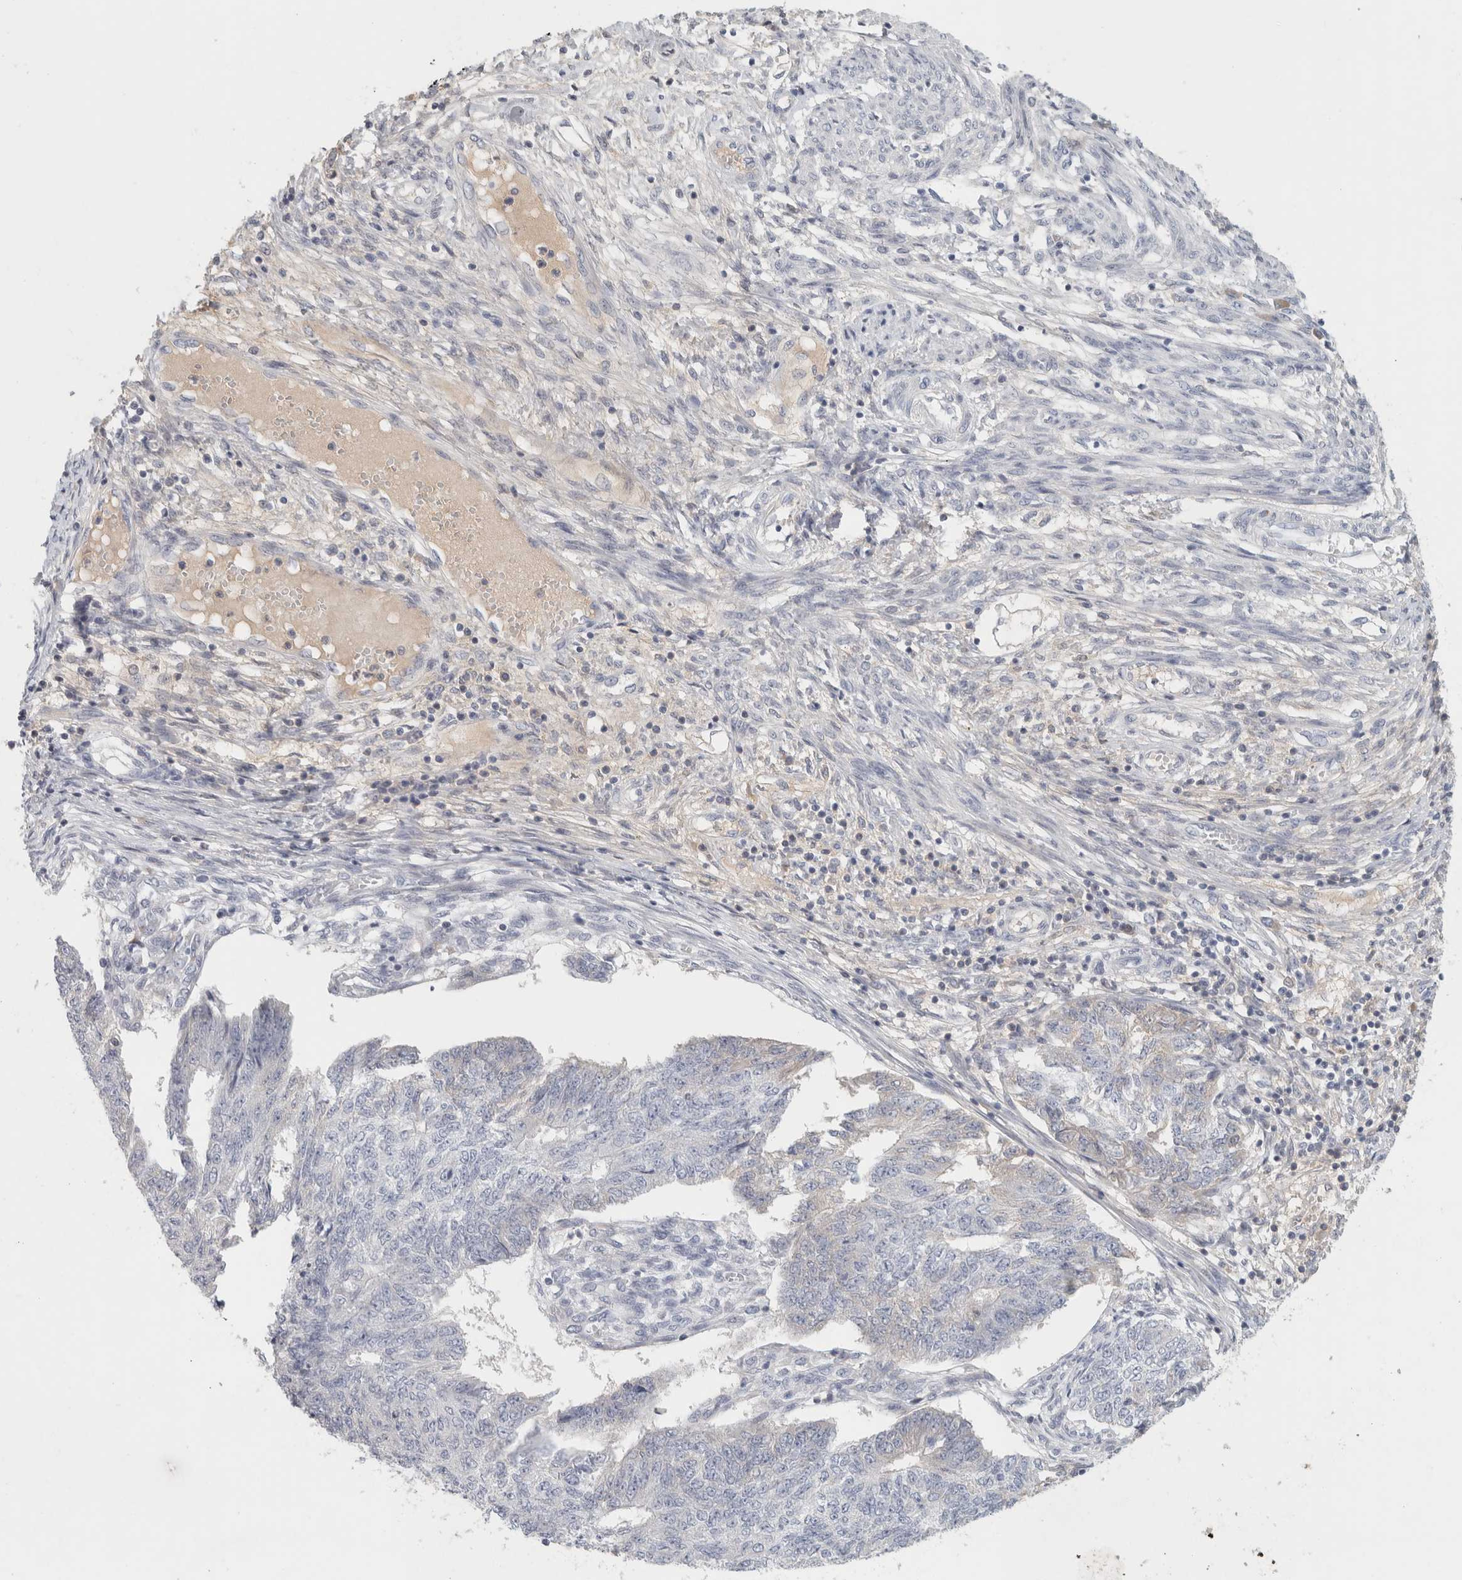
{"staining": {"intensity": "negative", "quantity": "none", "location": "none"}, "tissue": "endometrial cancer", "cell_type": "Tumor cells", "image_type": "cancer", "snomed": [{"axis": "morphology", "description": "Adenocarcinoma, NOS"}, {"axis": "topography", "description": "Endometrium"}], "caption": "Protein analysis of endometrial cancer (adenocarcinoma) shows no significant positivity in tumor cells.", "gene": "STK31", "patient": {"sex": "female", "age": 32}}